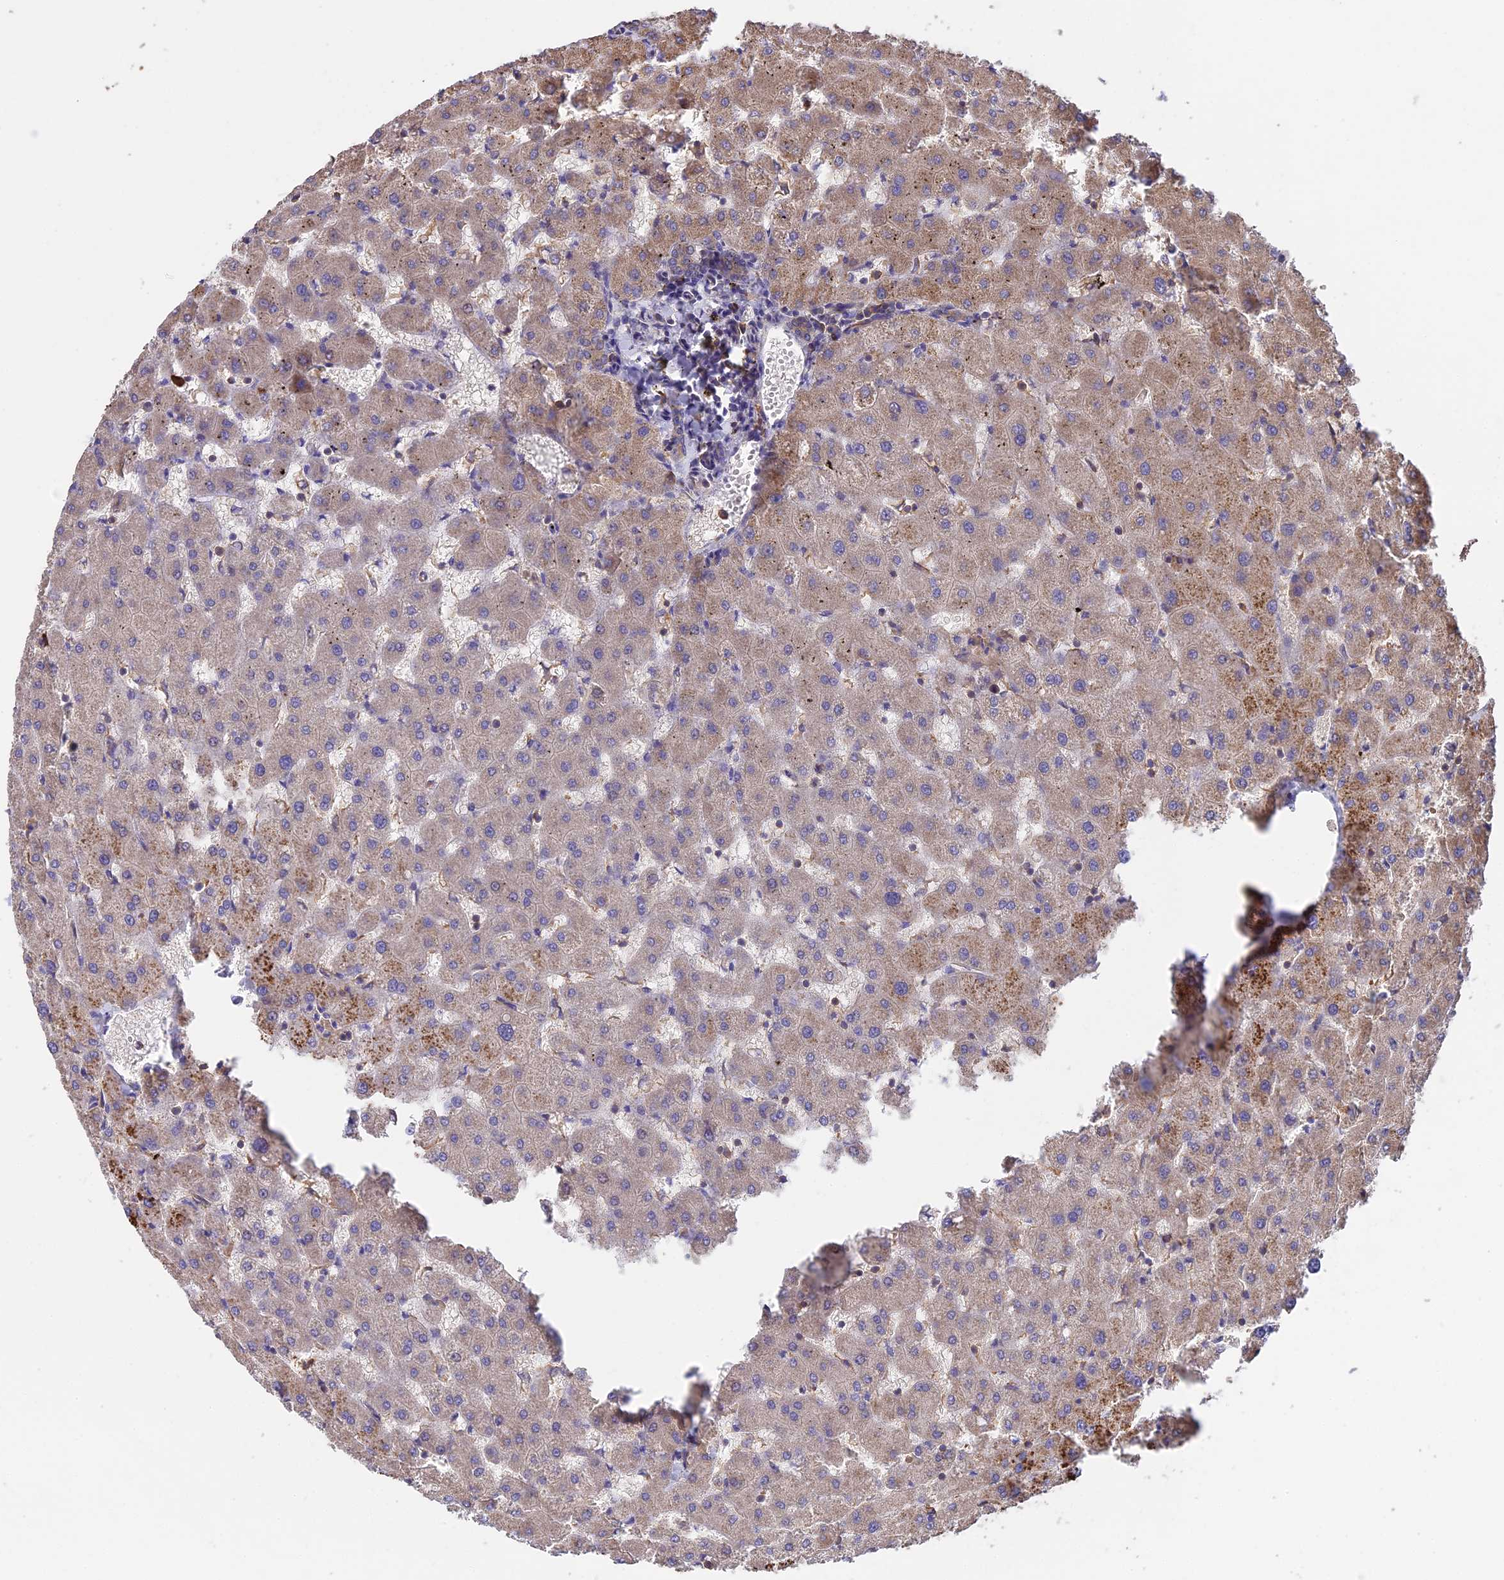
{"staining": {"intensity": "moderate", "quantity": "25%-75%", "location": "cytoplasmic/membranous"}, "tissue": "liver", "cell_type": "Cholangiocytes", "image_type": "normal", "snomed": [{"axis": "morphology", "description": "Normal tissue, NOS"}, {"axis": "topography", "description": "Liver"}], "caption": "IHC (DAB) staining of benign human liver exhibits moderate cytoplasmic/membranous protein positivity in about 25%-75% of cholangiocytes. The protein is stained brown, and the nuclei are stained in blue (DAB IHC with brightfield microscopy, high magnification).", "gene": "GAS8", "patient": {"sex": "female", "age": 63}}